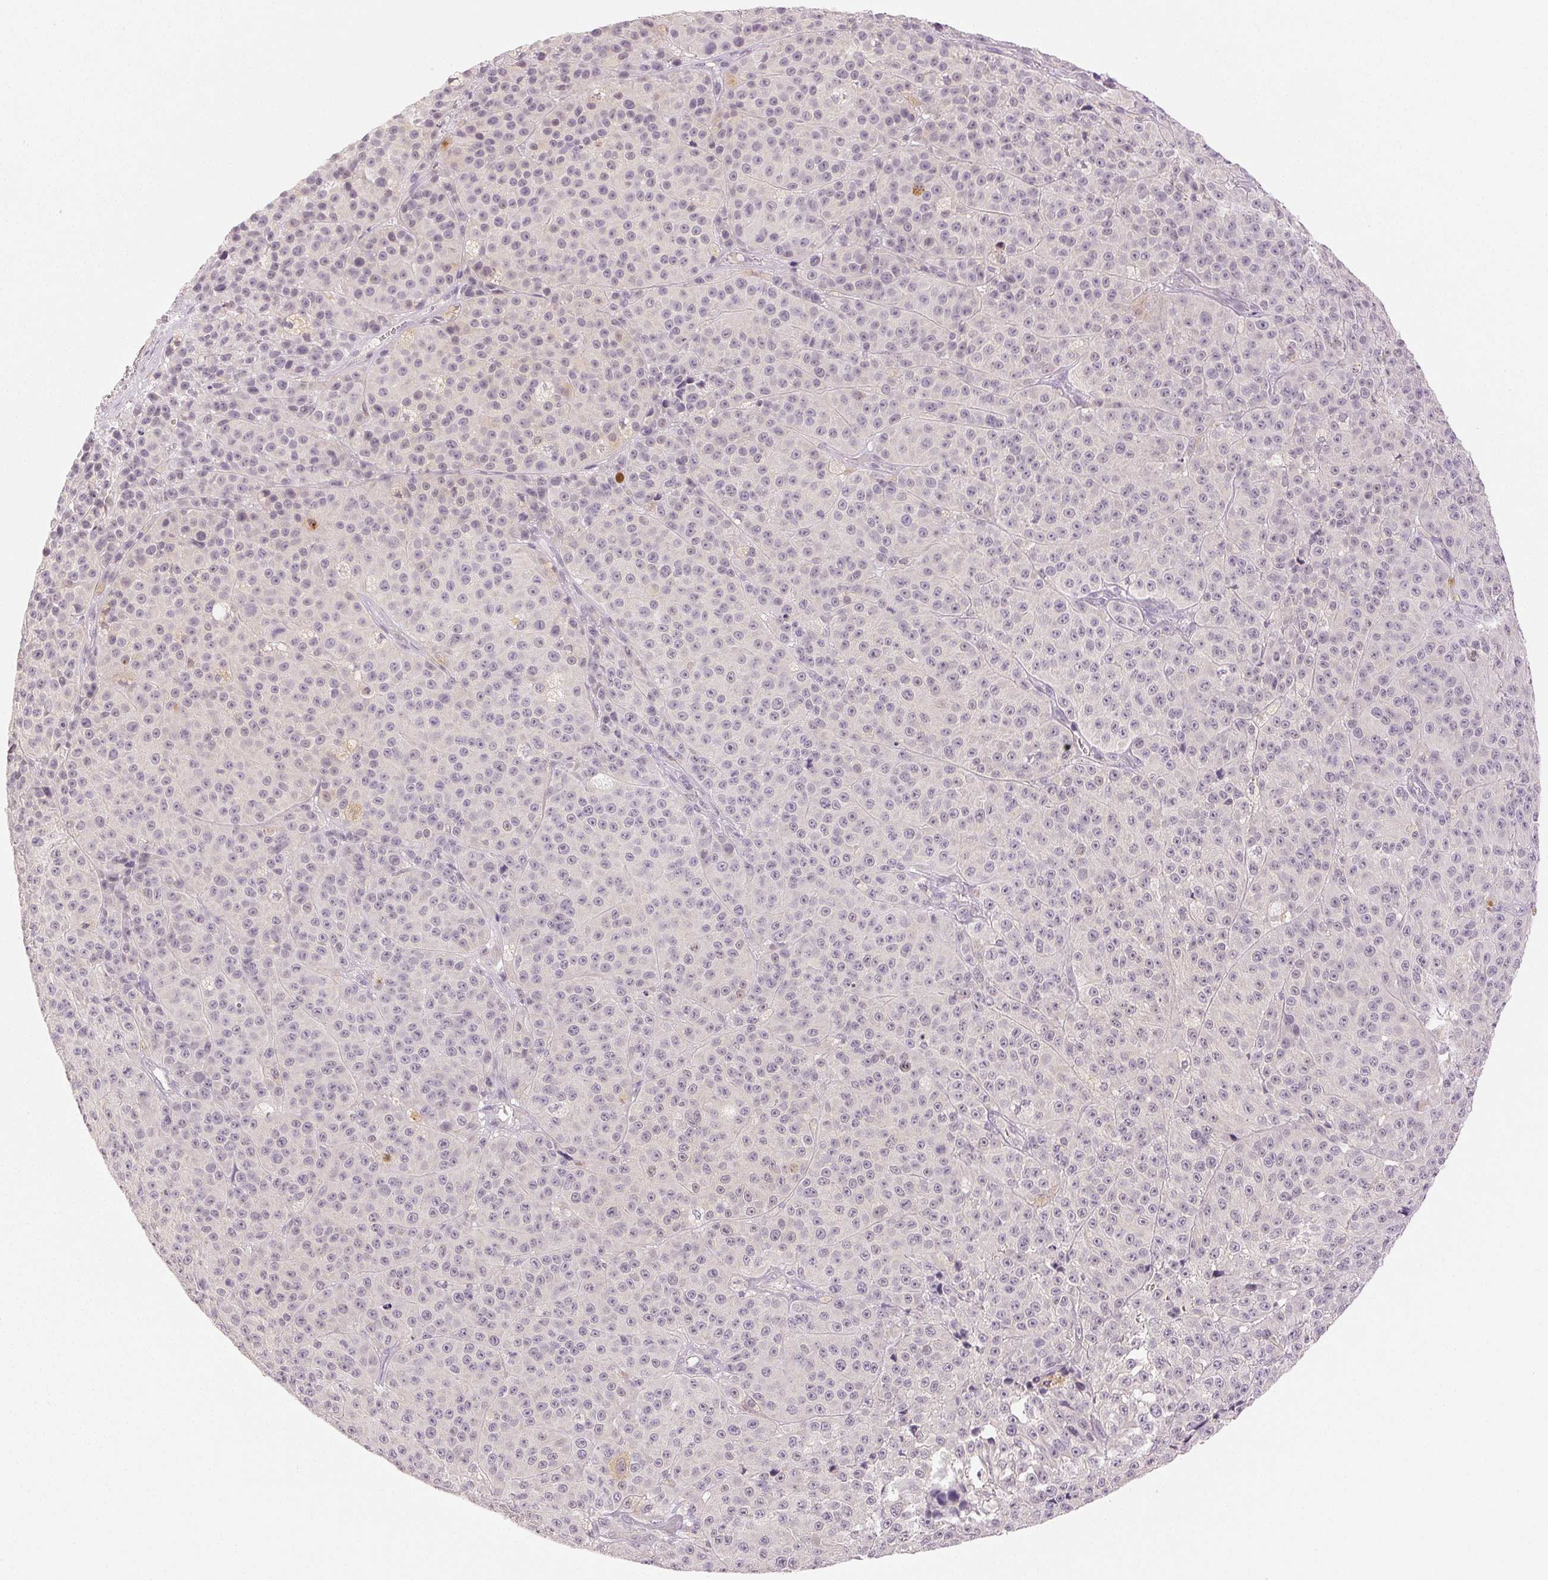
{"staining": {"intensity": "negative", "quantity": "none", "location": "none"}, "tissue": "melanoma", "cell_type": "Tumor cells", "image_type": "cancer", "snomed": [{"axis": "morphology", "description": "Malignant melanoma, NOS"}, {"axis": "topography", "description": "Skin"}], "caption": "This is an immunohistochemistry (IHC) image of human melanoma. There is no expression in tumor cells.", "gene": "MAP1LC3A", "patient": {"sex": "female", "age": 58}}